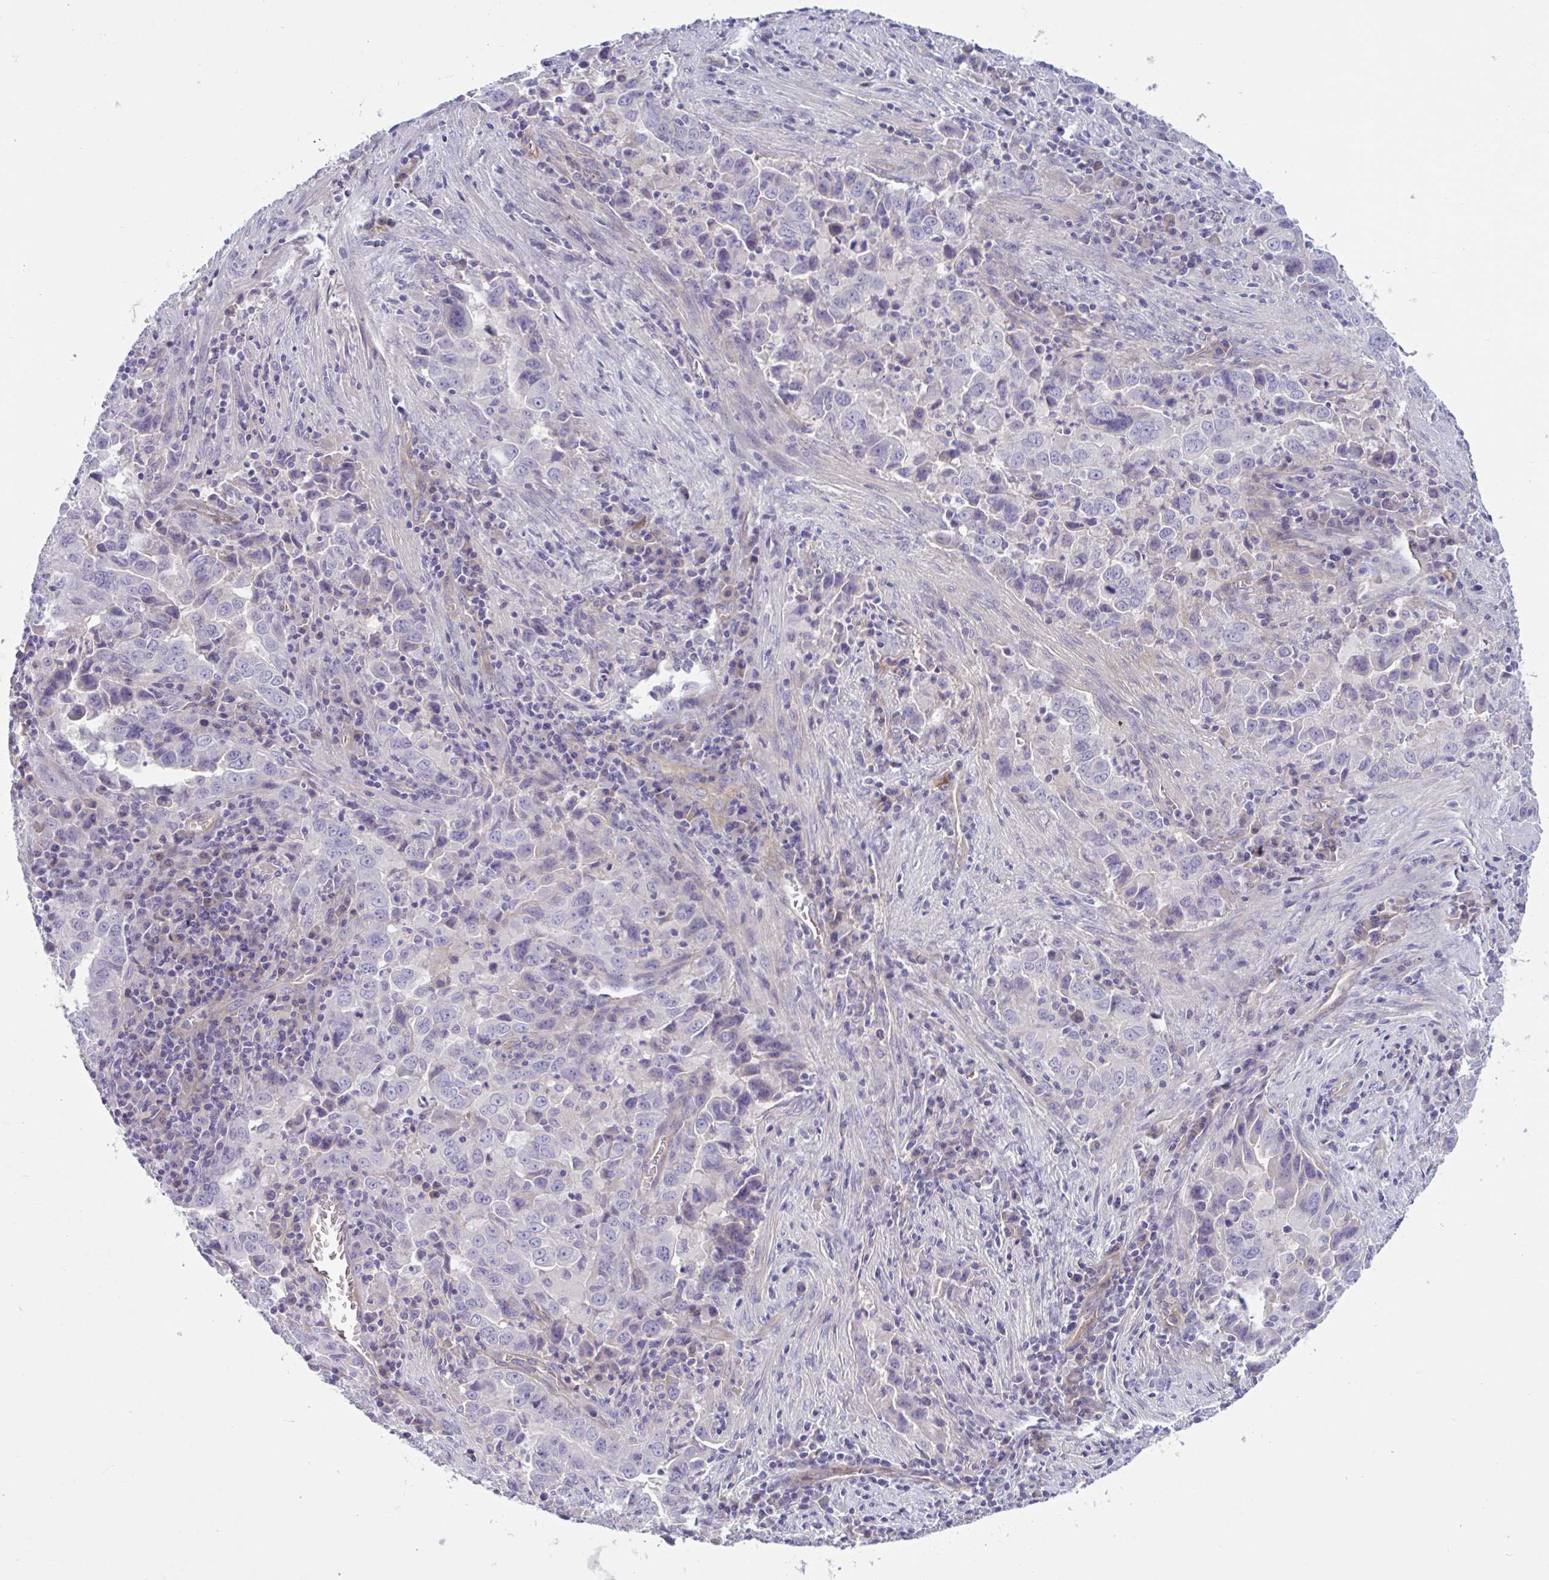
{"staining": {"intensity": "negative", "quantity": "none", "location": "none"}, "tissue": "lung cancer", "cell_type": "Tumor cells", "image_type": "cancer", "snomed": [{"axis": "morphology", "description": "Adenocarcinoma, NOS"}, {"axis": "topography", "description": "Lung"}], "caption": "Tumor cells are negative for brown protein staining in lung cancer (adenocarcinoma).", "gene": "TTC7B", "patient": {"sex": "male", "age": 67}}